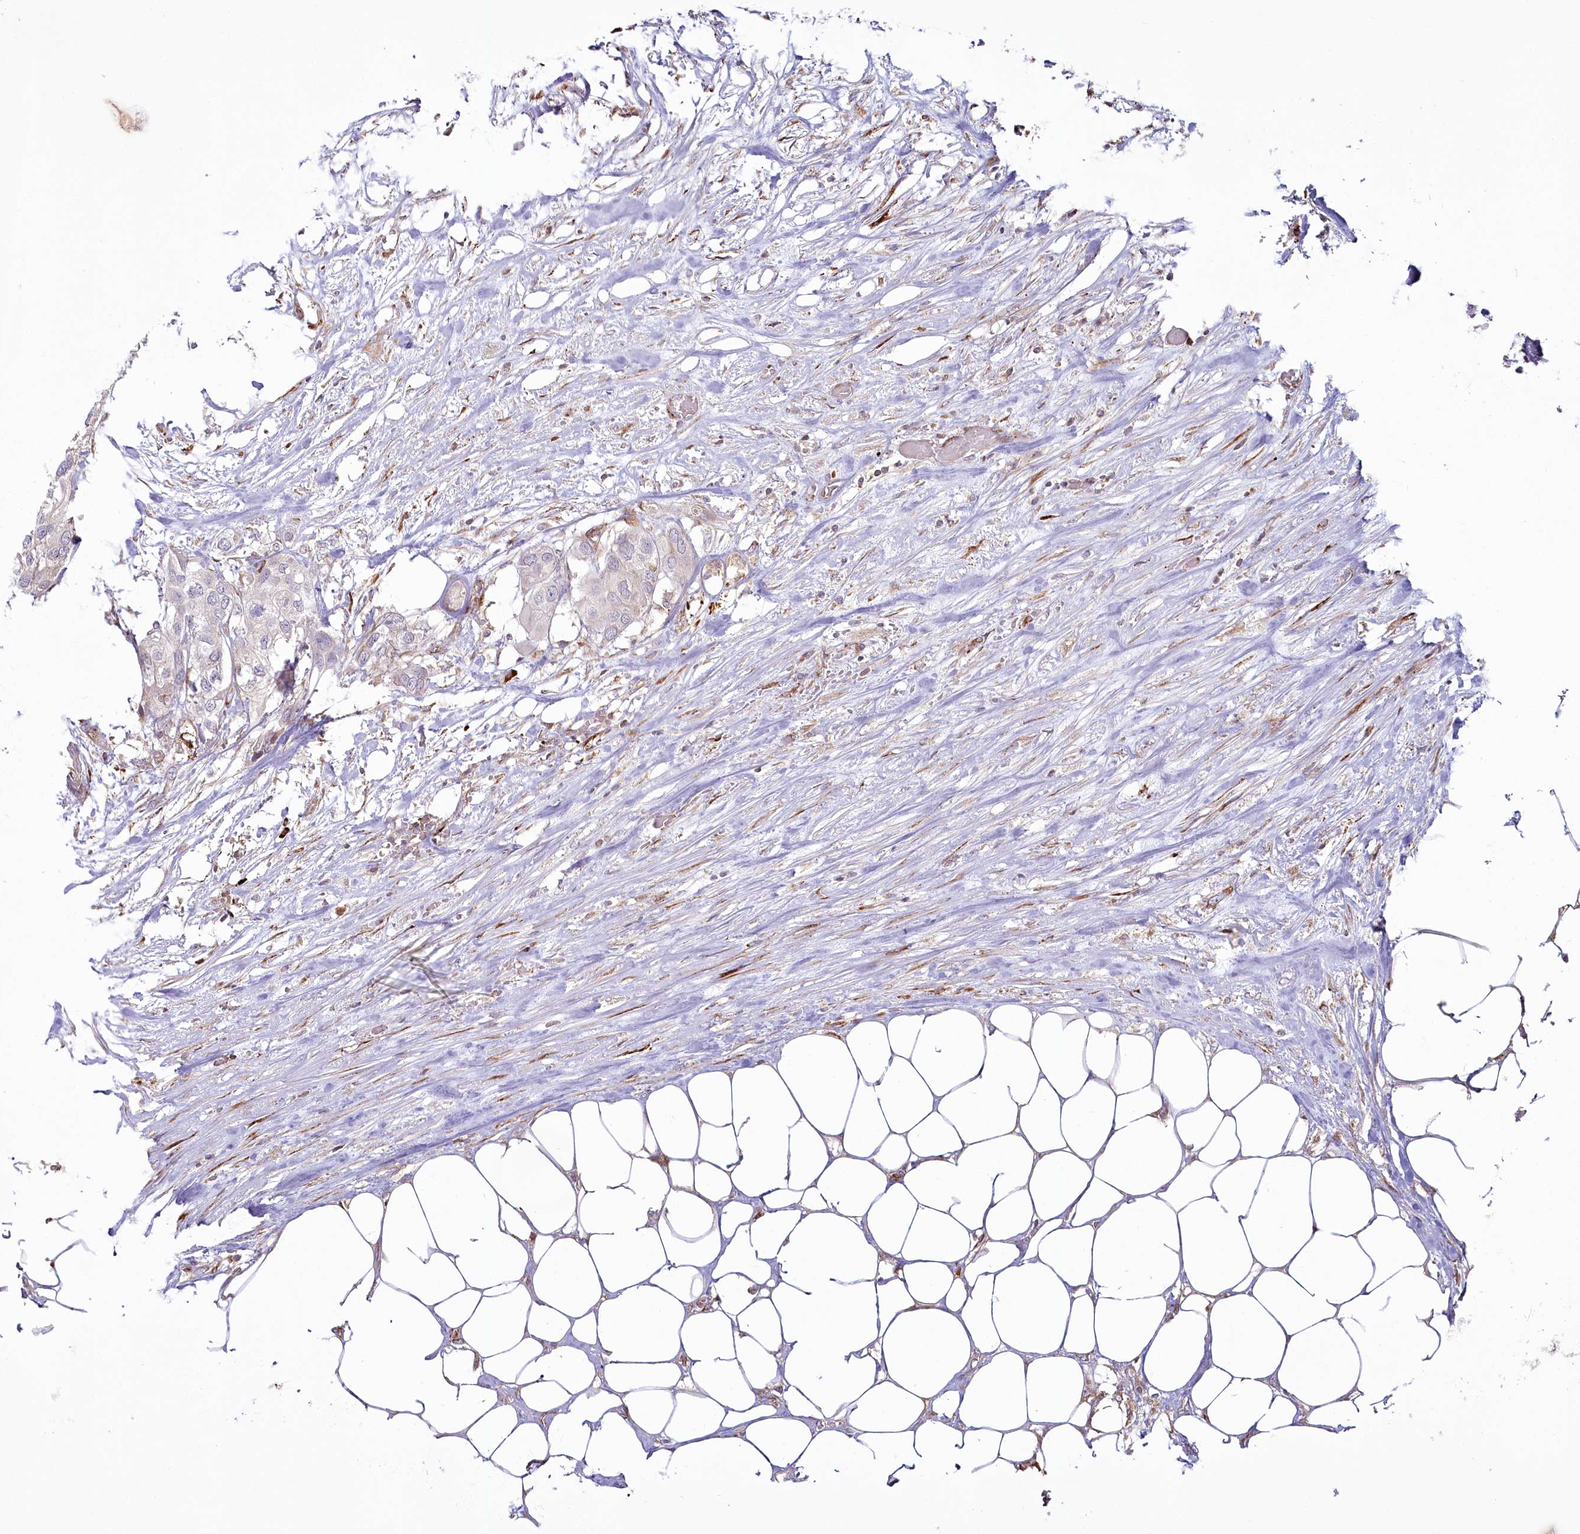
{"staining": {"intensity": "weak", "quantity": "<25%", "location": "cytoplasmic/membranous"}, "tissue": "urothelial cancer", "cell_type": "Tumor cells", "image_type": "cancer", "snomed": [{"axis": "morphology", "description": "Urothelial carcinoma, High grade"}, {"axis": "topography", "description": "Urinary bladder"}], "caption": "Immunohistochemistry image of neoplastic tissue: human urothelial carcinoma (high-grade) stained with DAB (3,3'-diaminobenzidine) shows no significant protein positivity in tumor cells.", "gene": "POGLUT1", "patient": {"sex": "male", "age": 64}}